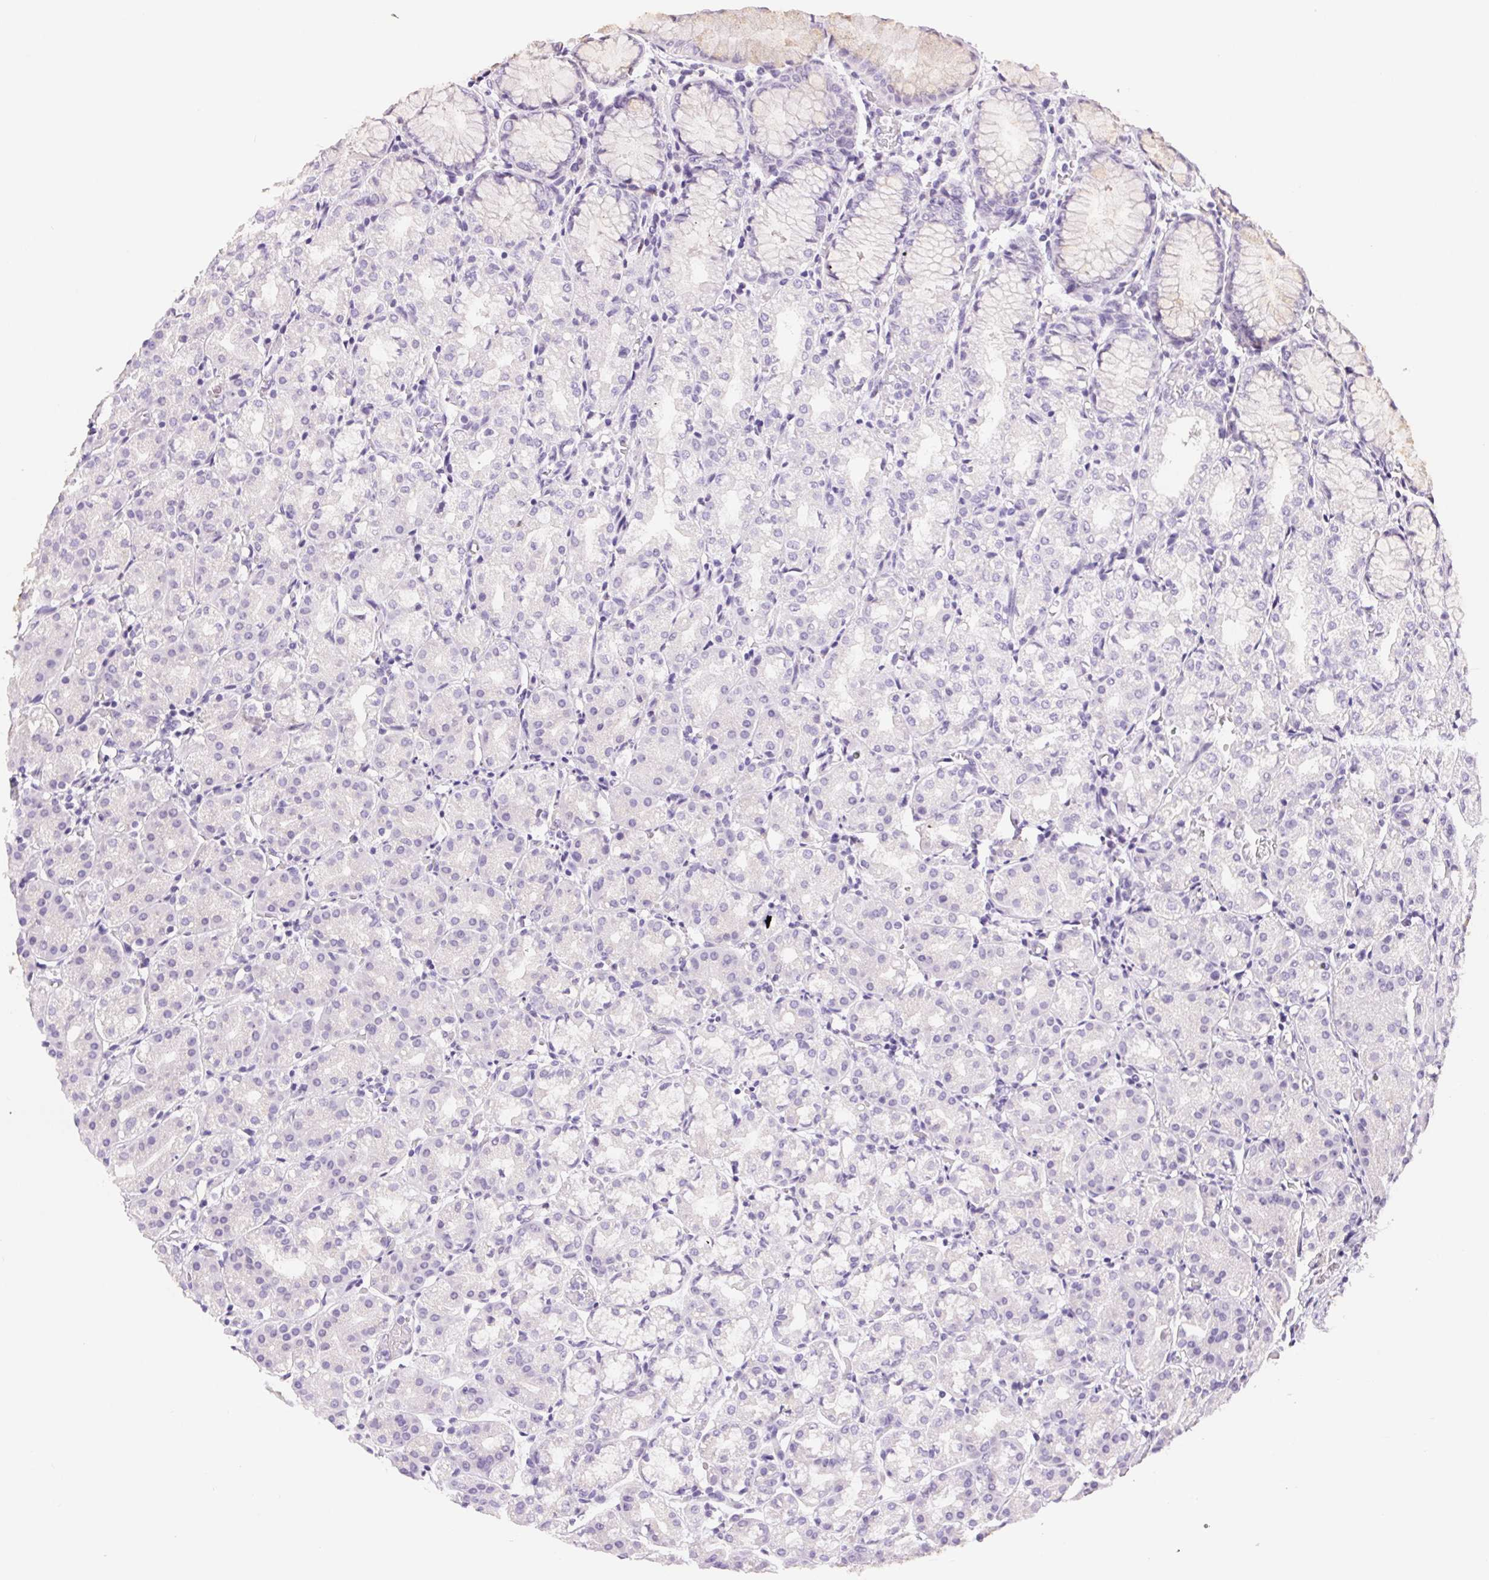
{"staining": {"intensity": "negative", "quantity": "none", "location": "none"}, "tissue": "stomach", "cell_type": "Glandular cells", "image_type": "normal", "snomed": [{"axis": "morphology", "description": "Normal tissue, NOS"}, {"axis": "topography", "description": "Stomach"}], "caption": "This is a photomicrograph of immunohistochemistry staining of benign stomach, which shows no expression in glandular cells. (Stains: DAB (3,3'-diaminobenzidine) immunohistochemistry (IHC) with hematoxylin counter stain, Microscopy: brightfield microscopy at high magnification).", "gene": "ASGR2", "patient": {"sex": "female", "age": 57}}